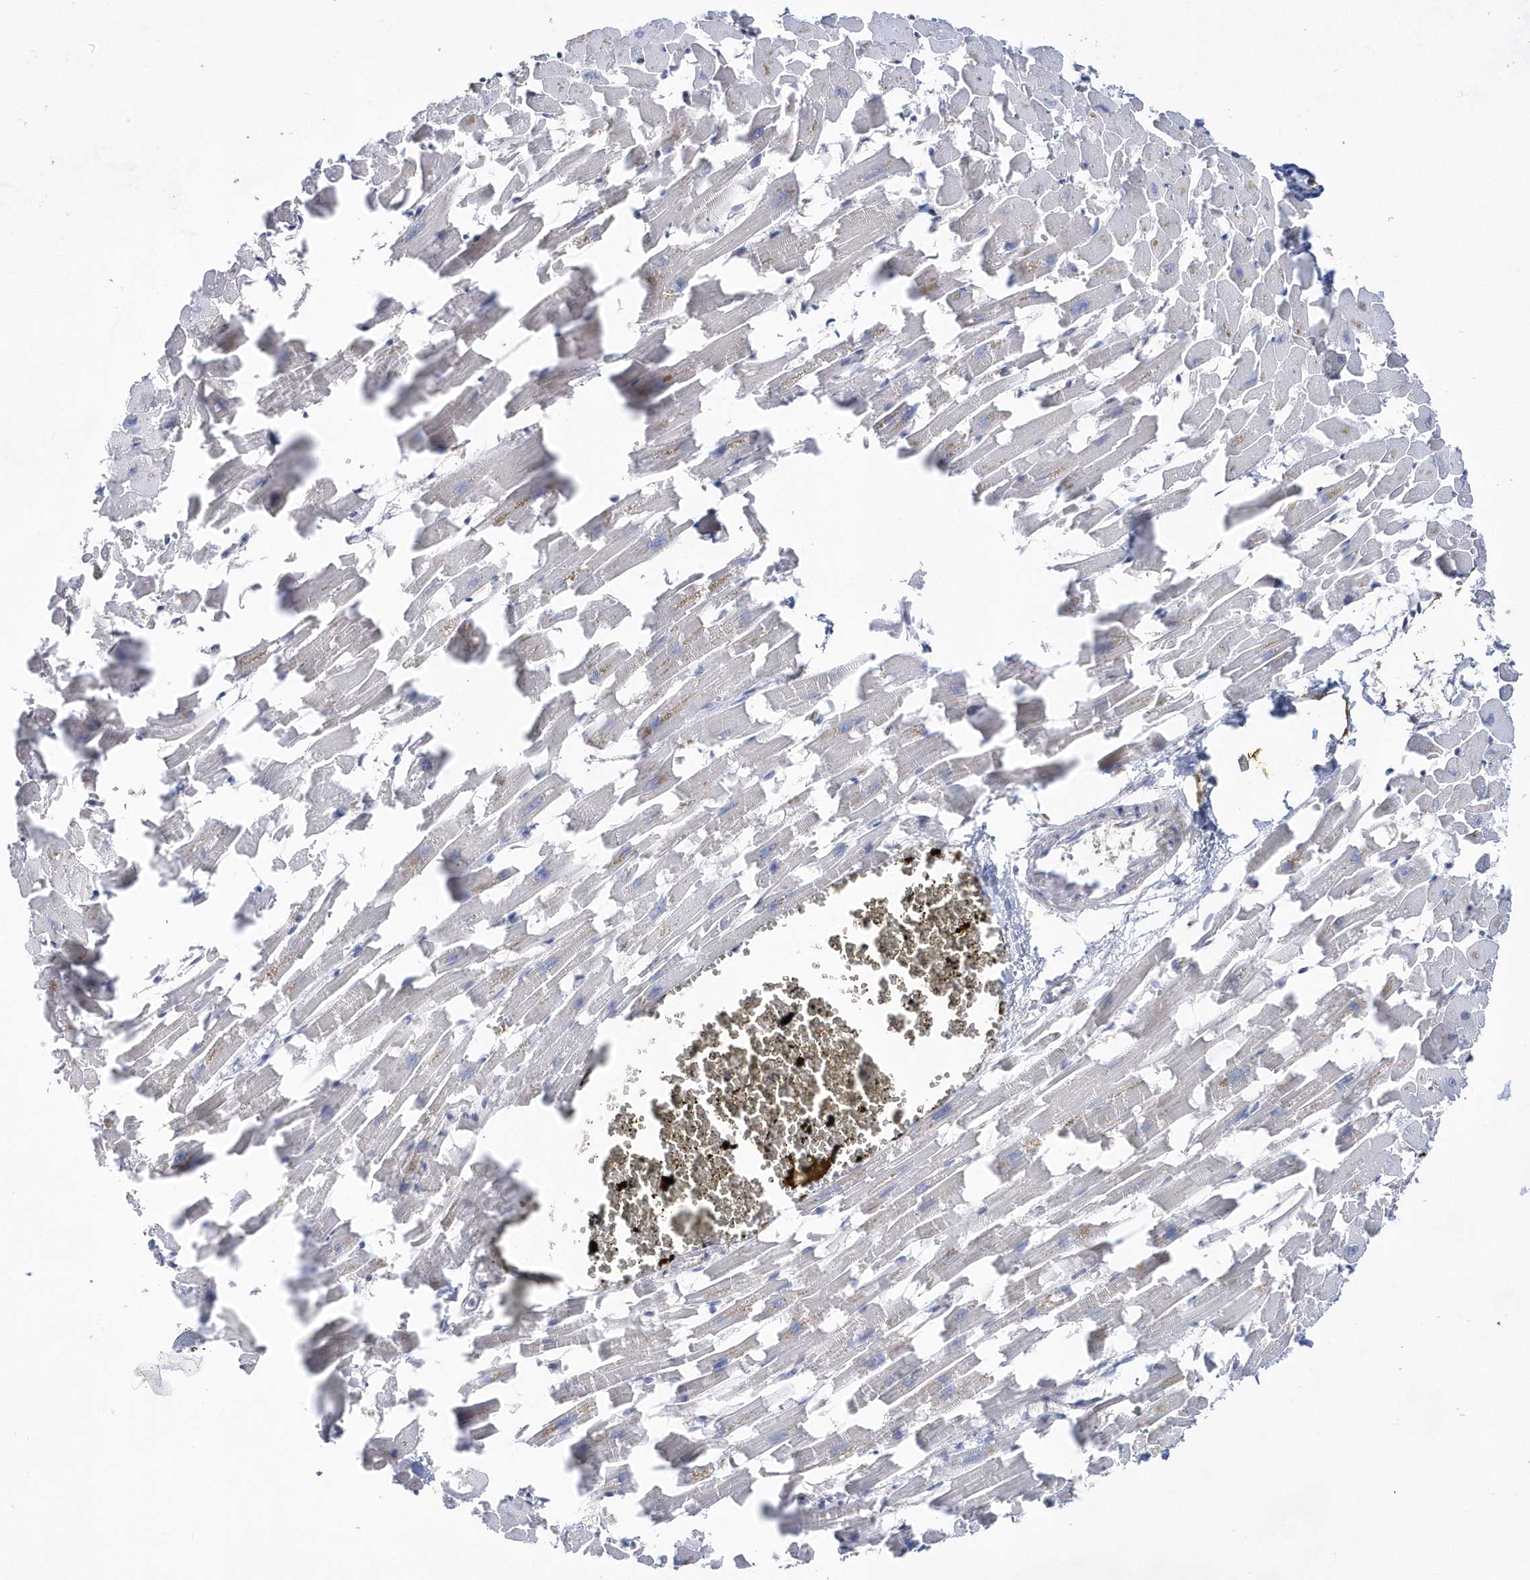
{"staining": {"intensity": "weak", "quantity": "<25%", "location": "cytoplasmic/membranous"}, "tissue": "heart muscle", "cell_type": "Cardiomyocytes", "image_type": "normal", "snomed": [{"axis": "morphology", "description": "Normal tissue, NOS"}, {"axis": "topography", "description": "Heart"}], "caption": "DAB immunohistochemical staining of benign human heart muscle shows no significant expression in cardiomyocytes. (Stains: DAB (3,3'-diaminobenzidine) immunohistochemistry with hematoxylin counter stain, Microscopy: brightfield microscopy at high magnification).", "gene": "BDH2", "patient": {"sex": "female", "age": 64}}